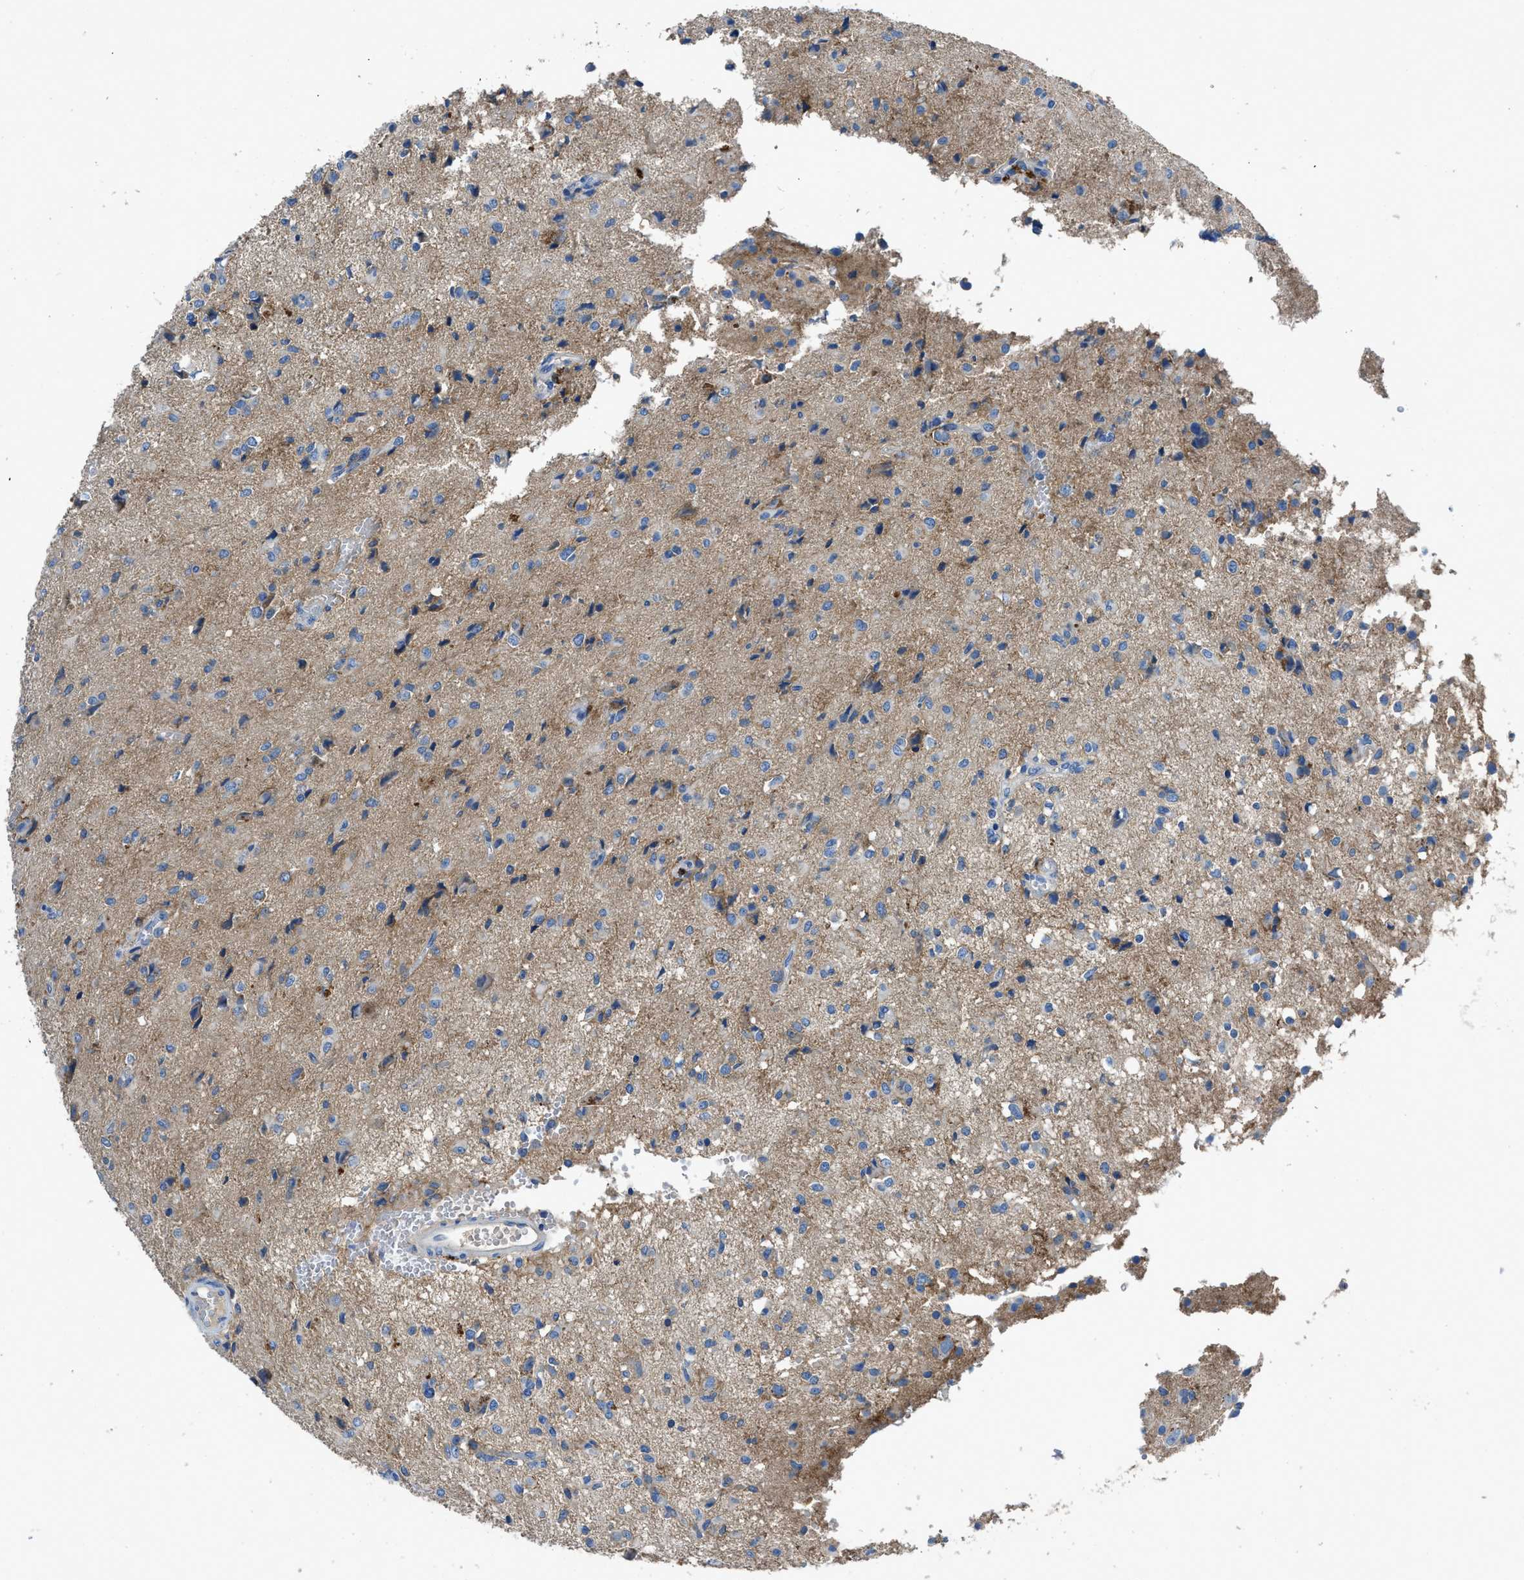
{"staining": {"intensity": "weak", "quantity": "25%-75%", "location": "cytoplasmic/membranous"}, "tissue": "glioma", "cell_type": "Tumor cells", "image_type": "cancer", "snomed": [{"axis": "morphology", "description": "Glioma, malignant, High grade"}, {"axis": "topography", "description": "Brain"}], "caption": "This is a histology image of immunohistochemistry (IHC) staining of malignant glioma (high-grade), which shows weak positivity in the cytoplasmic/membranous of tumor cells.", "gene": "PTGFRN", "patient": {"sex": "female", "age": 59}}